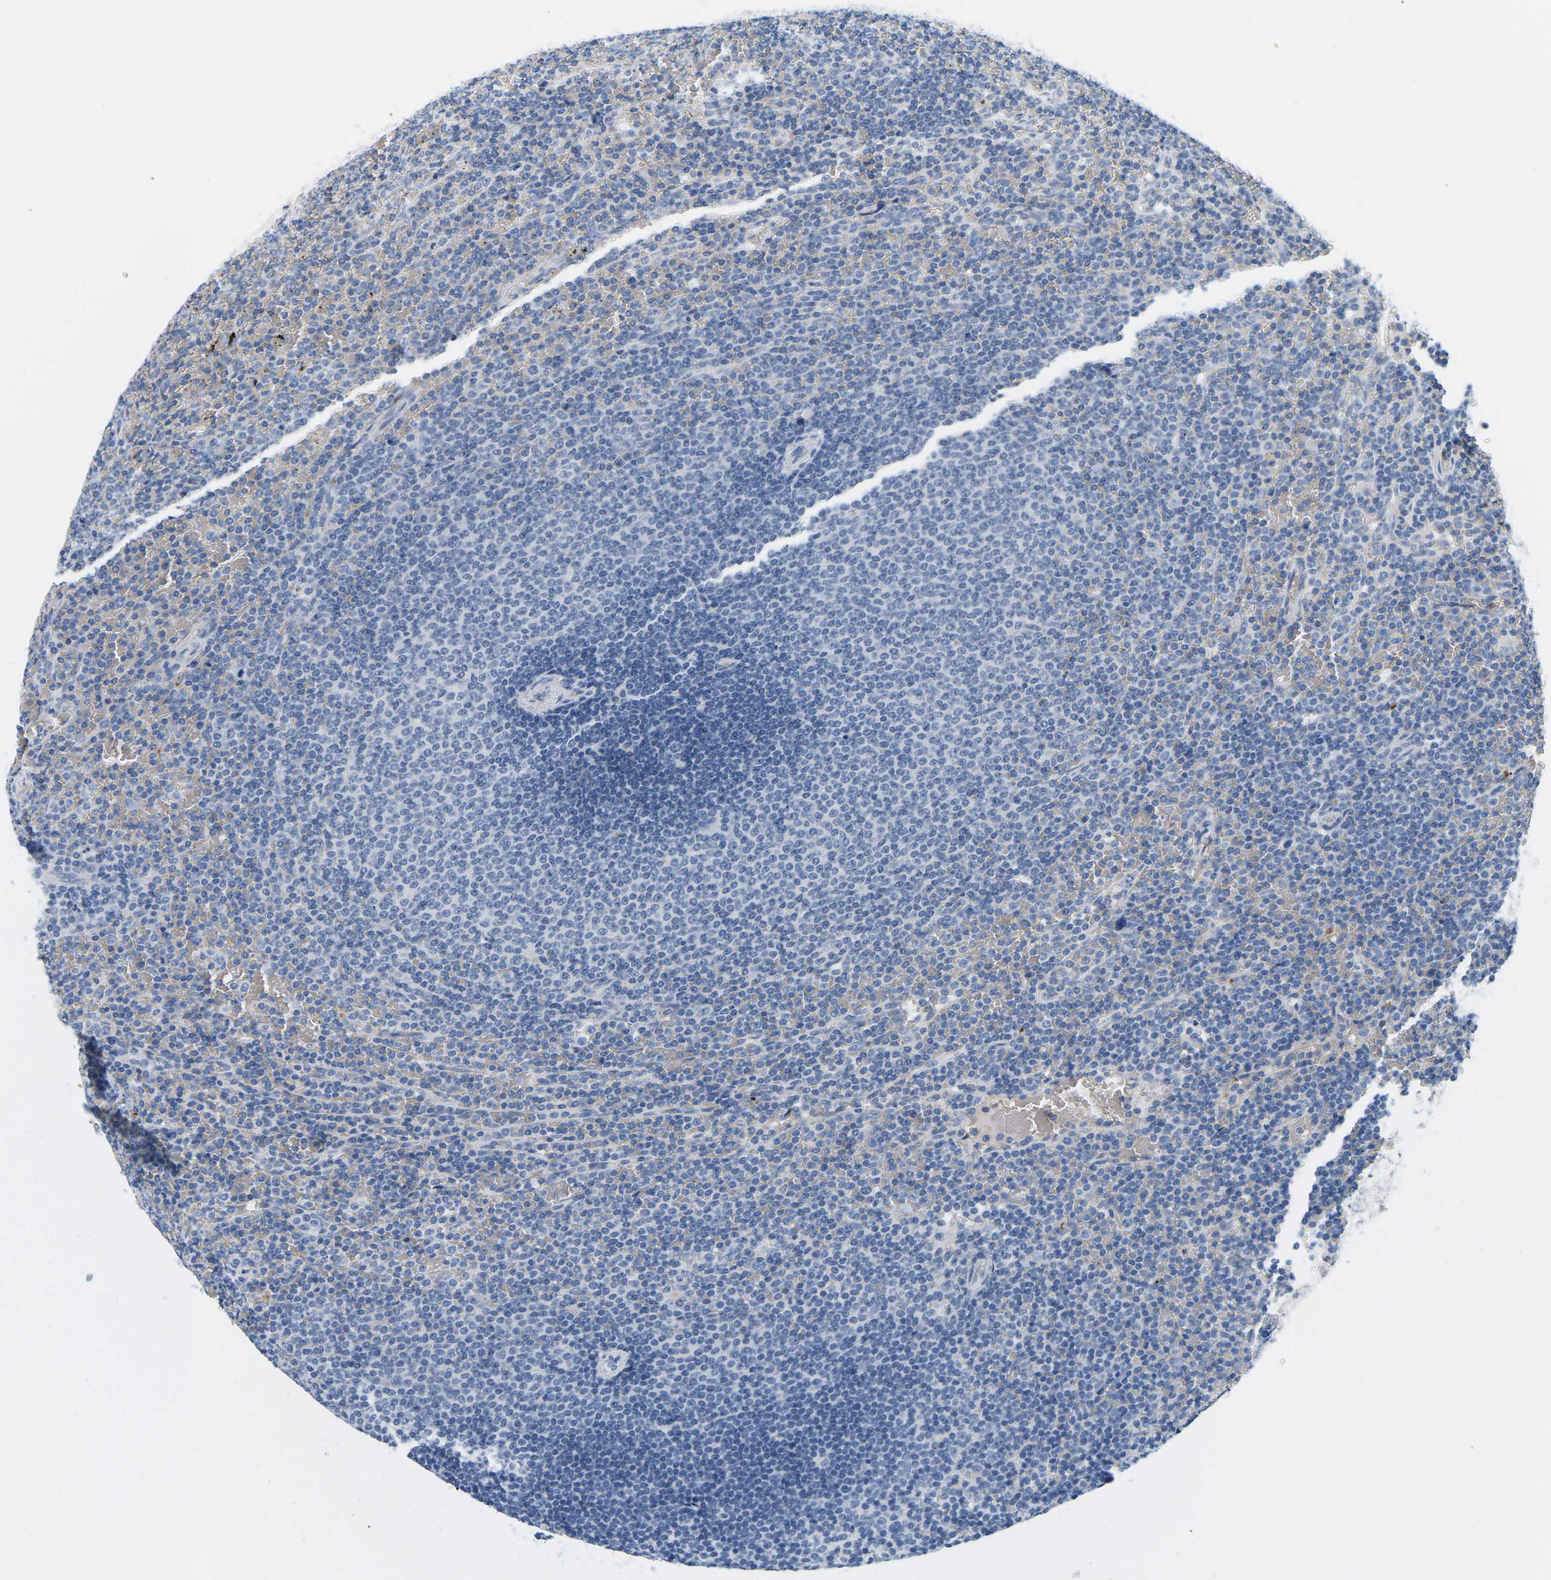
{"staining": {"intensity": "negative", "quantity": "none", "location": "none"}, "tissue": "lymphoma", "cell_type": "Tumor cells", "image_type": "cancer", "snomed": [{"axis": "morphology", "description": "Malignant lymphoma, non-Hodgkin's type, Low grade"}, {"axis": "topography", "description": "Spleen"}], "caption": "Protein analysis of low-grade malignant lymphoma, non-Hodgkin's type exhibits no significant staining in tumor cells.", "gene": "APOB", "patient": {"sex": "female", "age": 77}}